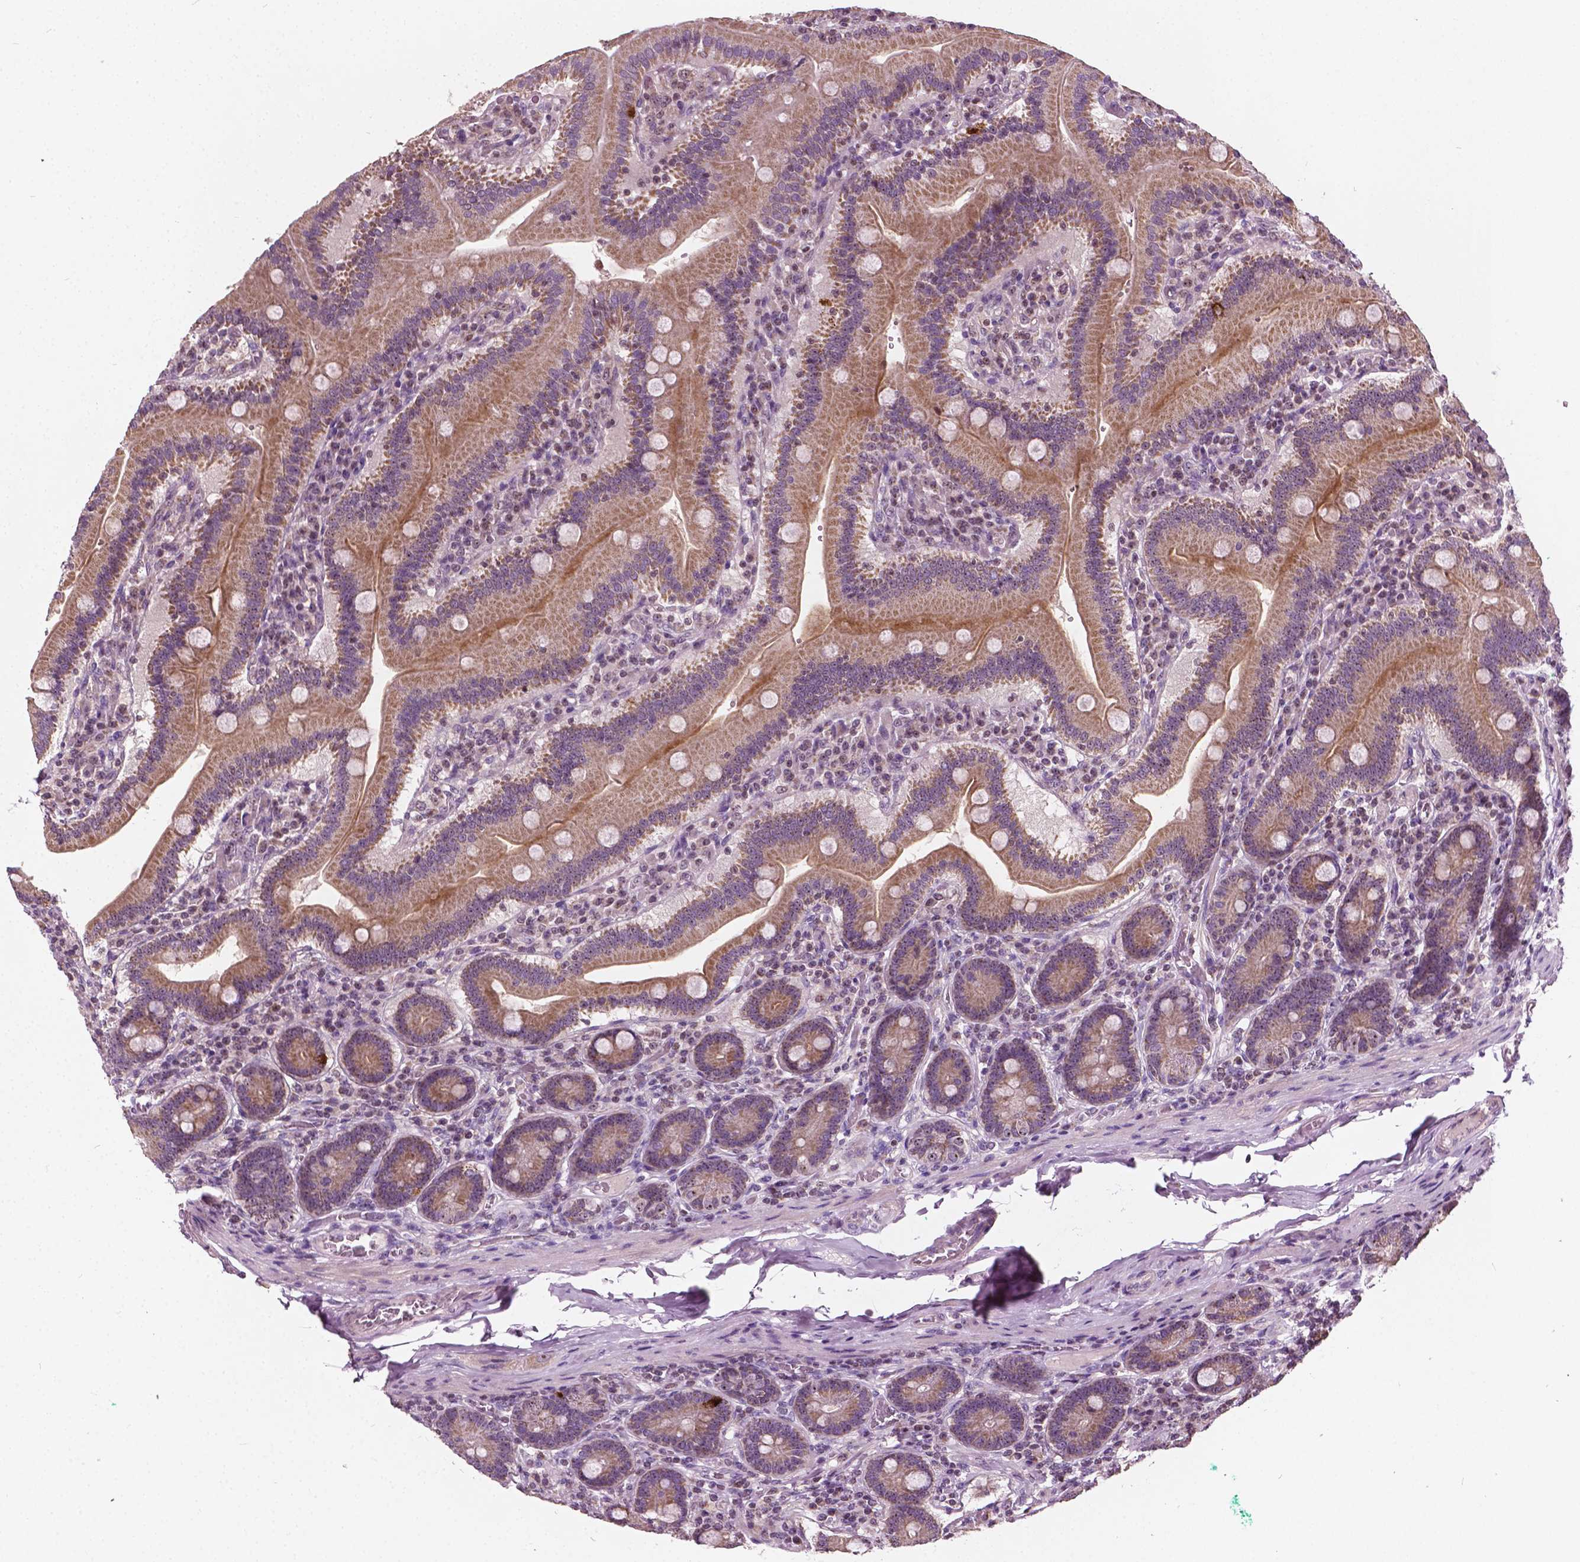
{"staining": {"intensity": "moderate", "quantity": ">75%", "location": "cytoplasmic/membranous,nuclear"}, "tissue": "duodenum", "cell_type": "Glandular cells", "image_type": "normal", "snomed": [{"axis": "morphology", "description": "Normal tissue, NOS"}, {"axis": "topography", "description": "Duodenum"}], "caption": "IHC photomicrograph of unremarkable duodenum: human duodenum stained using immunohistochemistry (IHC) exhibits medium levels of moderate protein expression localized specifically in the cytoplasmic/membranous,nuclear of glandular cells, appearing as a cytoplasmic/membranous,nuclear brown color.", "gene": "ODF3L2", "patient": {"sex": "female", "age": 62}}